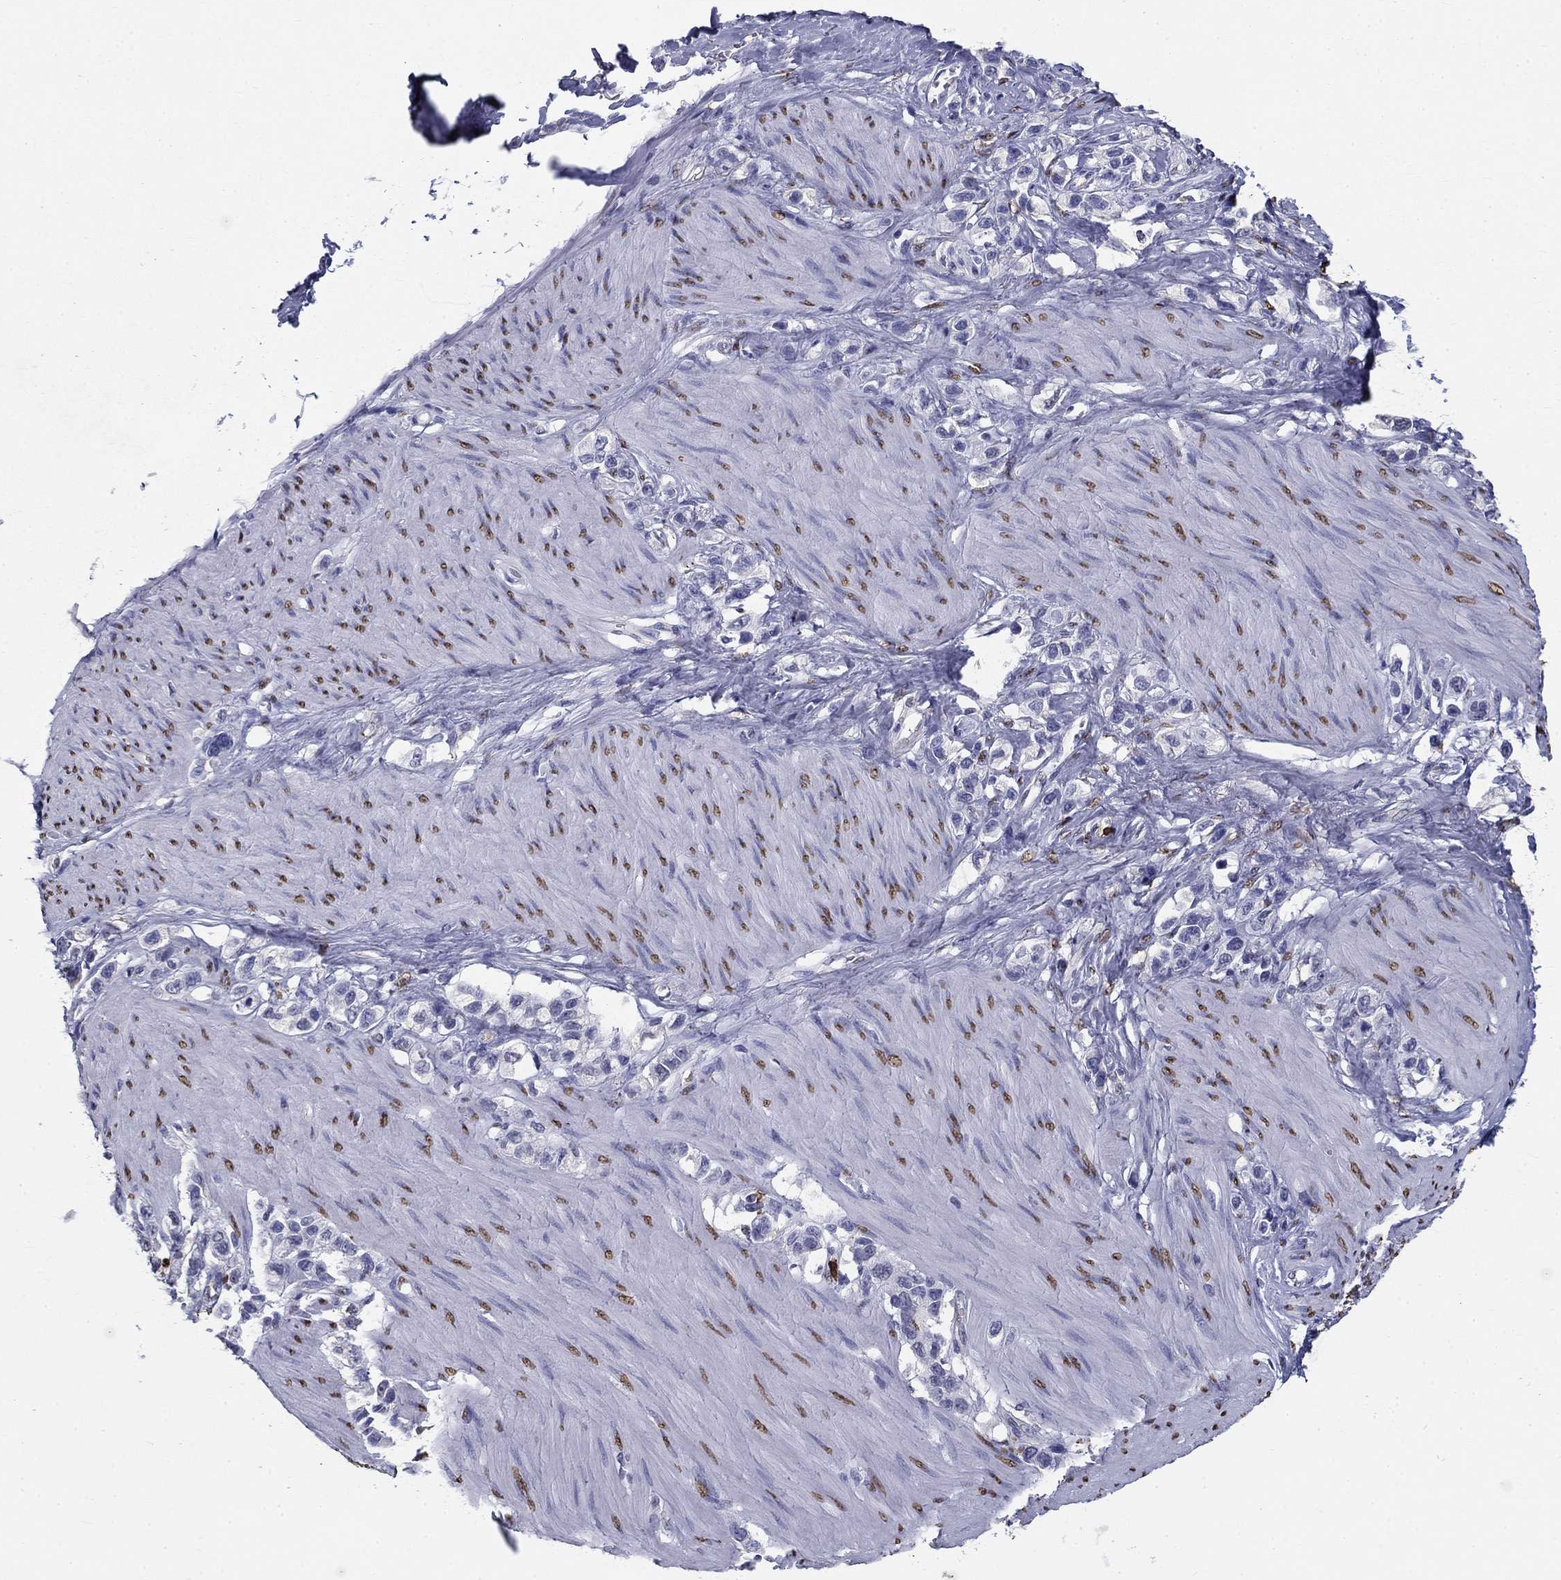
{"staining": {"intensity": "negative", "quantity": "none", "location": "none"}, "tissue": "stomach cancer", "cell_type": "Tumor cells", "image_type": "cancer", "snomed": [{"axis": "morphology", "description": "Normal tissue, NOS"}, {"axis": "morphology", "description": "Adenocarcinoma, NOS"}, {"axis": "morphology", "description": "Adenocarcinoma, High grade"}, {"axis": "topography", "description": "Stomach, upper"}, {"axis": "topography", "description": "Stomach"}], "caption": "A high-resolution histopathology image shows immunohistochemistry (IHC) staining of adenocarcinoma (stomach), which displays no significant expression in tumor cells.", "gene": "IGSF8", "patient": {"sex": "female", "age": 65}}